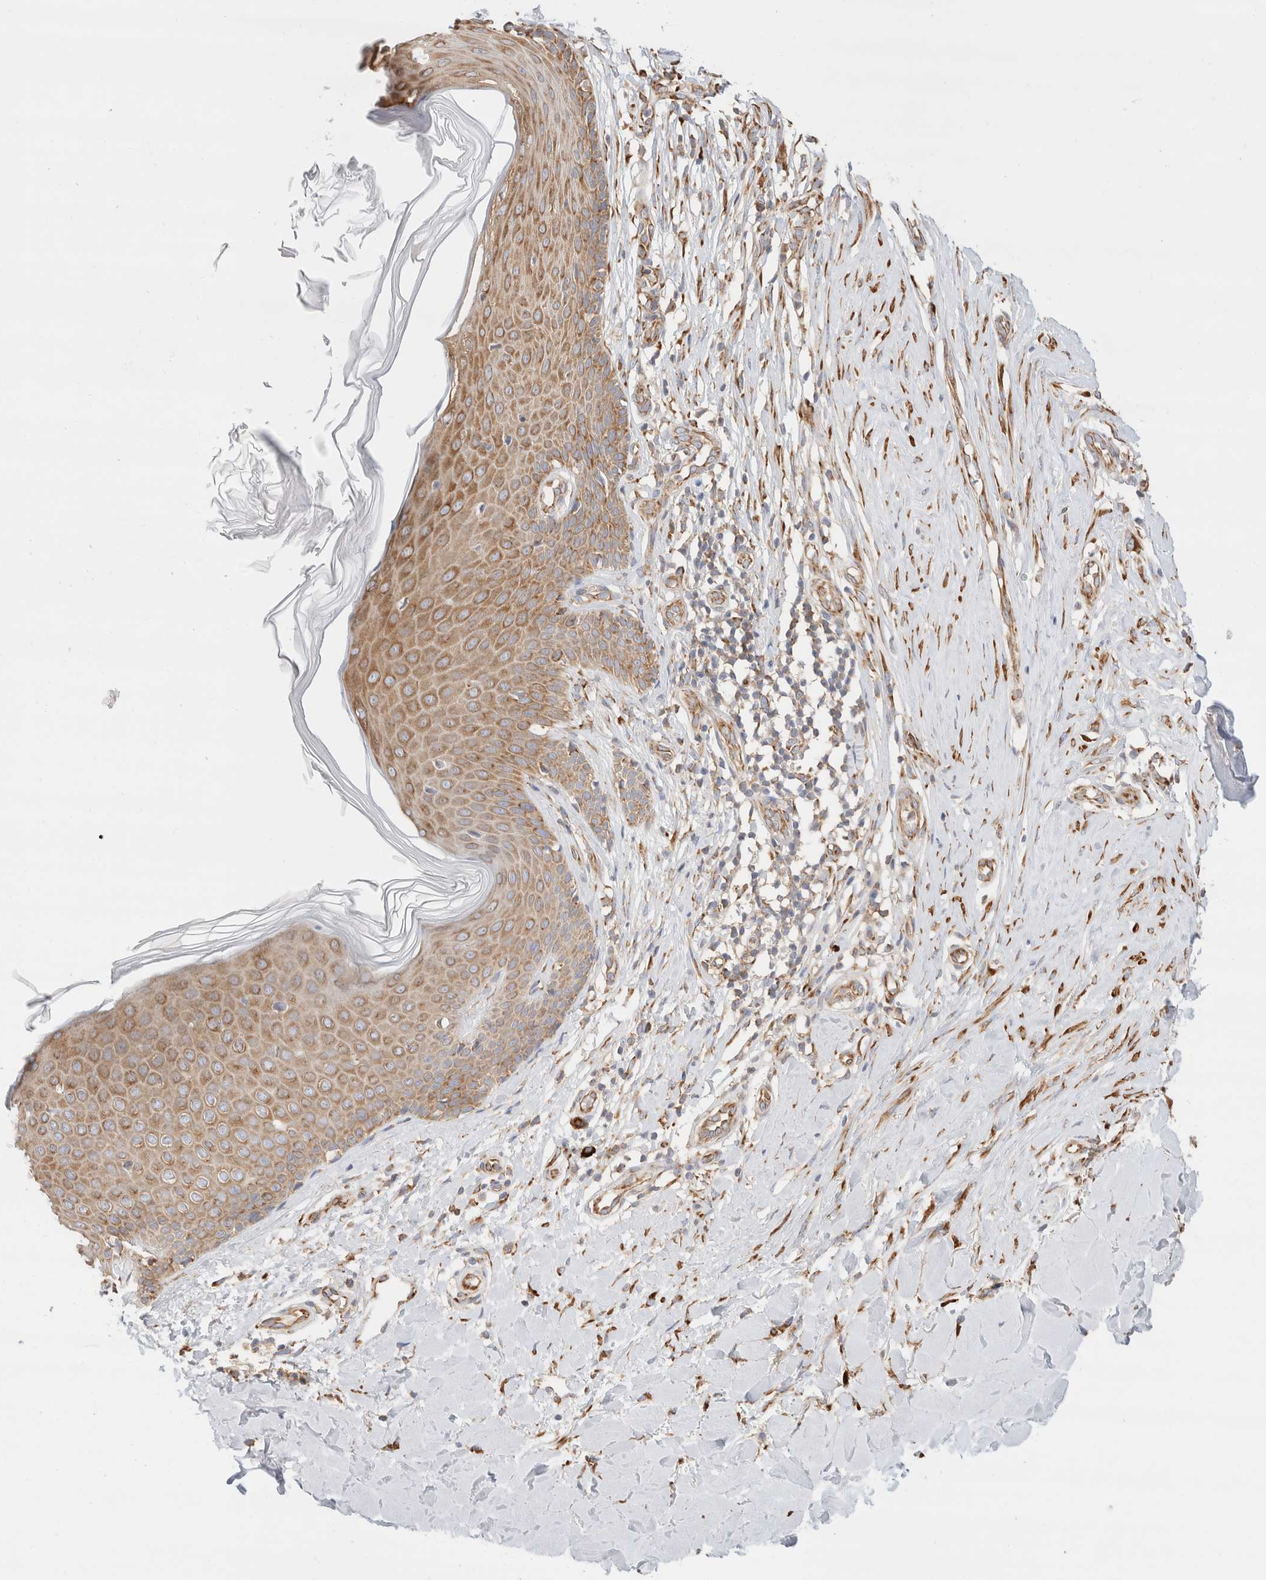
{"staining": {"intensity": "strong", "quantity": ">75%", "location": "cytoplasmic/membranous"}, "tissue": "skin", "cell_type": "Fibroblasts", "image_type": "normal", "snomed": [{"axis": "morphology", "description": "Normal tissue, NOS"}, {"axis": "topography", "description": "Skin"}], "caption": "IHC (DAB) staining of normal human skin displays strong cytoplasmic/membranous protein staining in approximately >75% of fibroblasts.", "gene": "ZC2HC1A", "patient": {"sex": "male", "age": 41}}